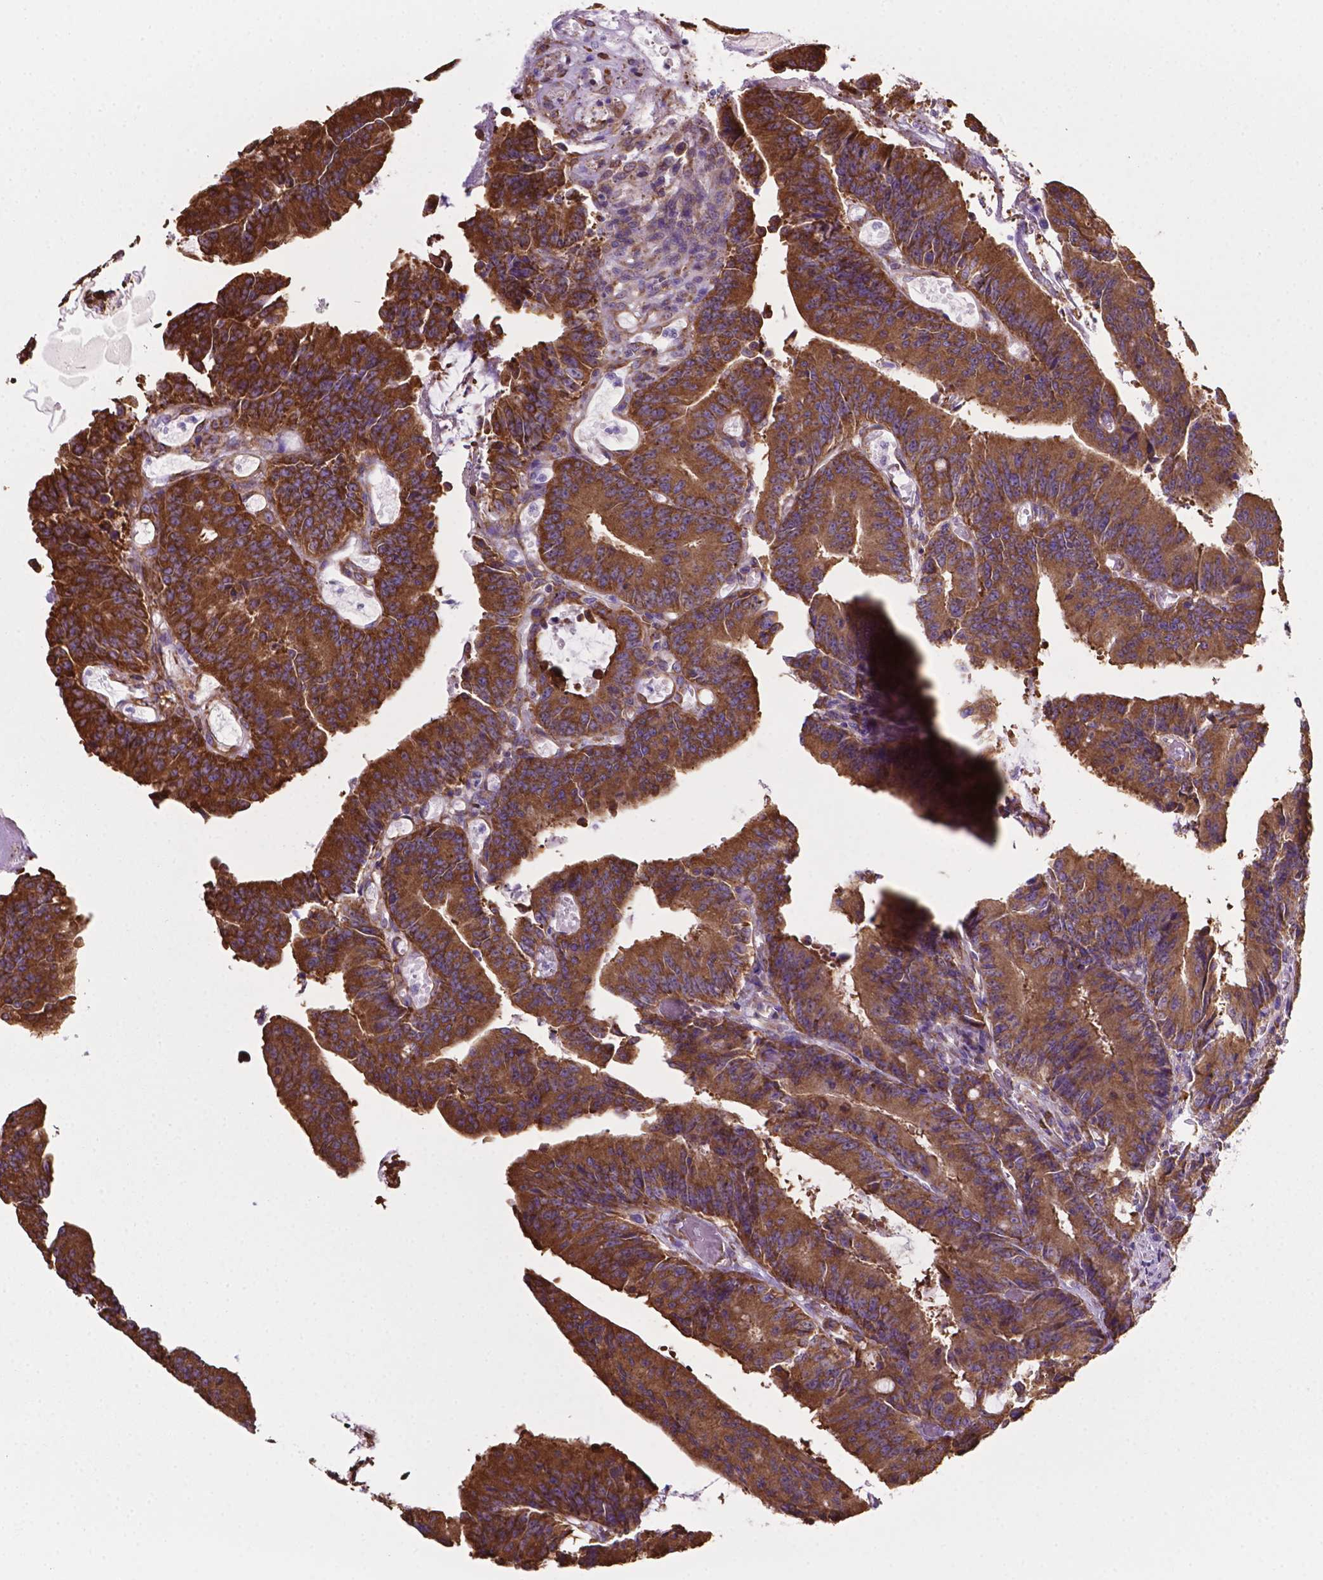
{"staining": {"intensity": "strong", "quantity": ">75%", "location": "cytoplasmic/membranous"}, "tissue": "colorectal cancer", "cell_type": "Tumor cells", "image_type": "cancer", "snomed": [{"axis": "morphology", "description": "Adenocarcinoma, NOS"}, {"axis": "topography", "description": "Colon"}], "caption": "This is a photomicrograph of IHC staining of colorectal cancer, which shows strong staining in the cytoplasmic/membranous of tumor cells.", "gene": "RPL29", "patient": {"sex": "female", "age": 78}}